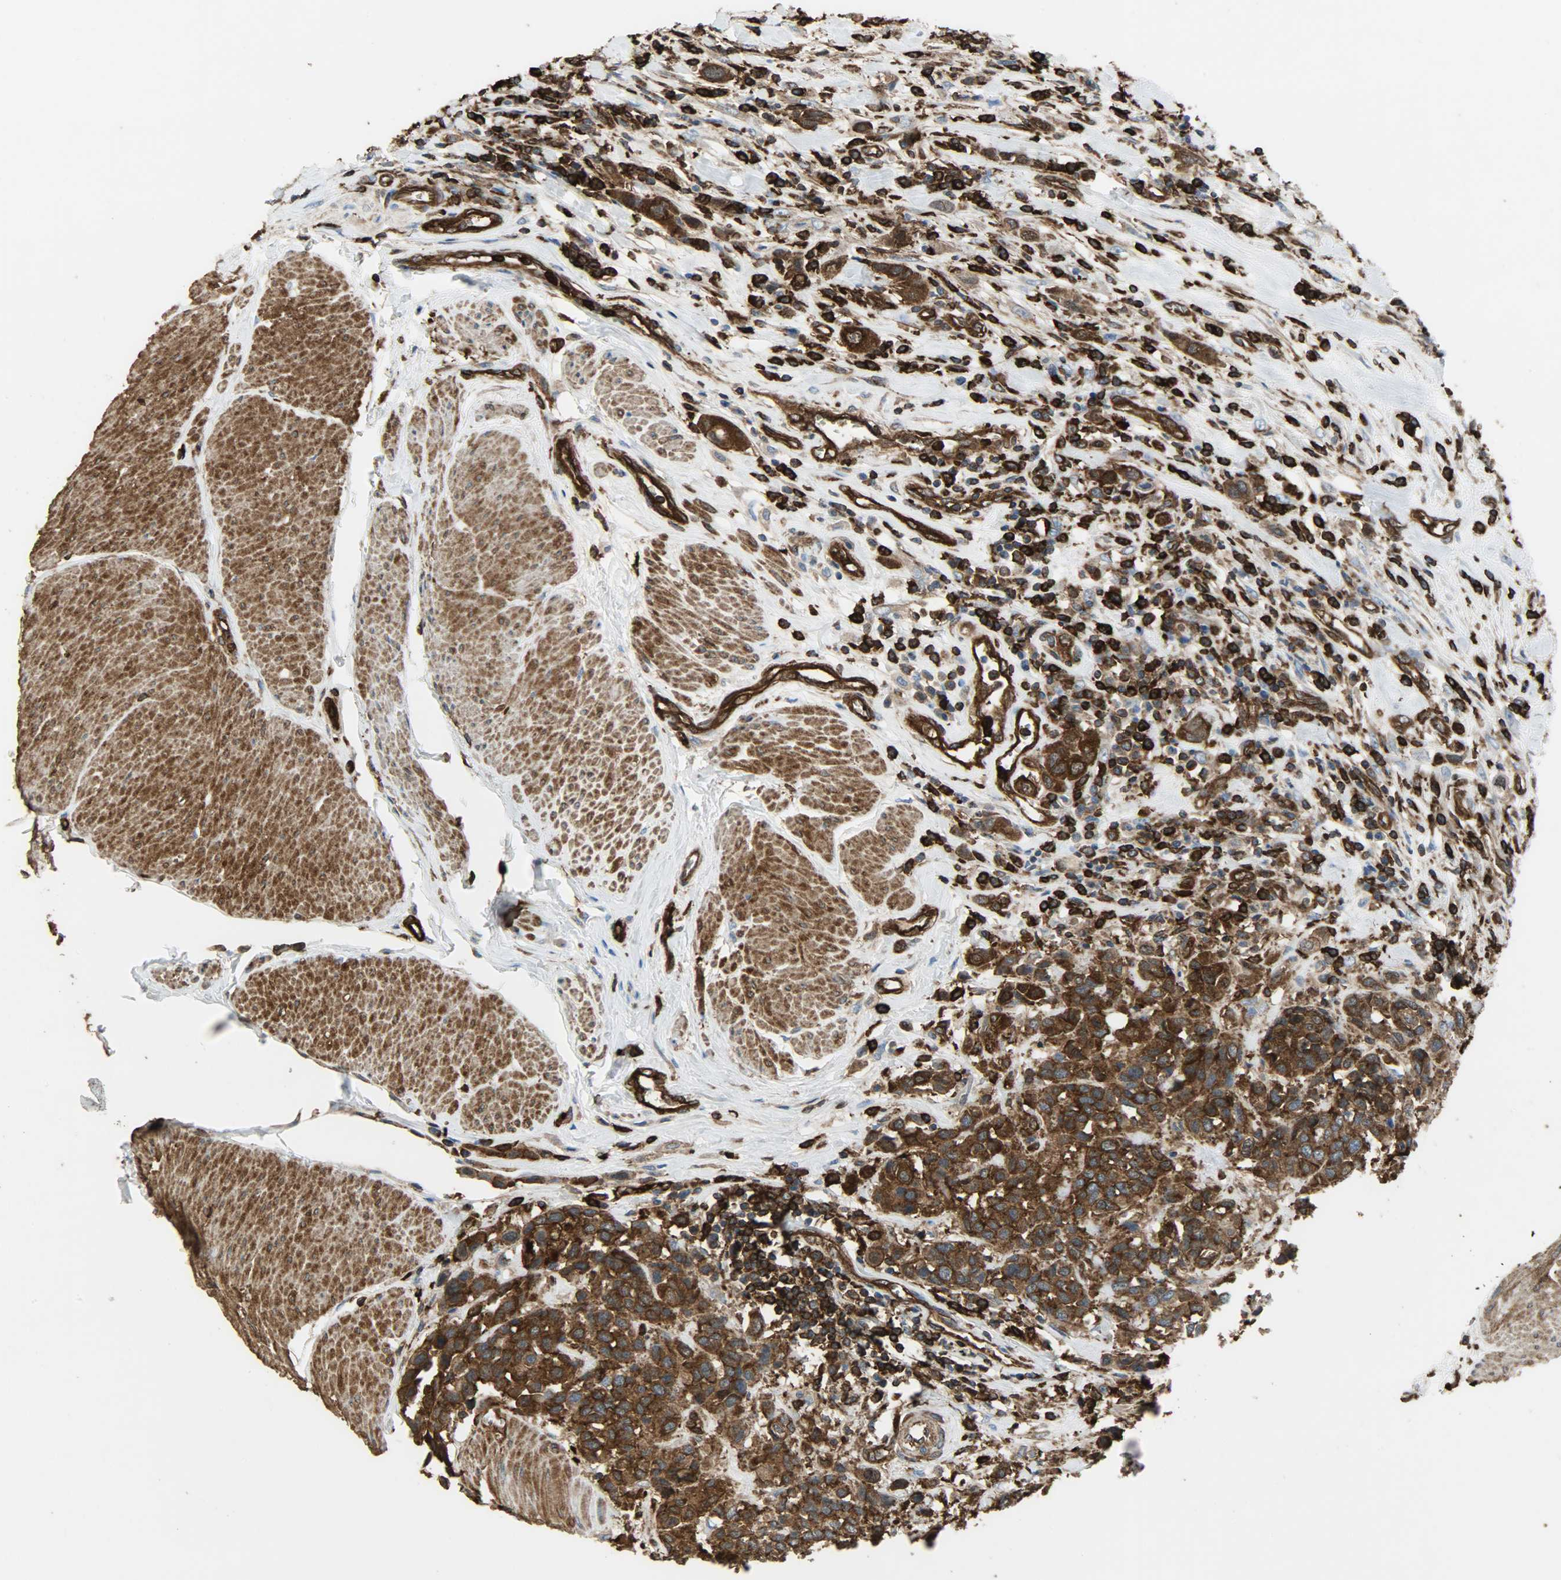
{"staining": {"intensity": "strong", "quantity": ">75%", "location": "cytoplasmic/membranous"}, "tissue": "urothelial cancer", "cell_type": "Tumor cells", "image_type": "cancer", "snomed": [{"axis": "morphology", "description": "Urothelial carcinoma, High grade"}, {"axis": "topography", "description": "Urinary bladder"}], "caption": "Immunohistochemical staining of urothelial cancer displays high levels of strong cytoplasmic/membranous protein positivity in approximately >75% of tumor cells.", "gene": "VASP", "patient": {"sex": "male", "age": 50}}